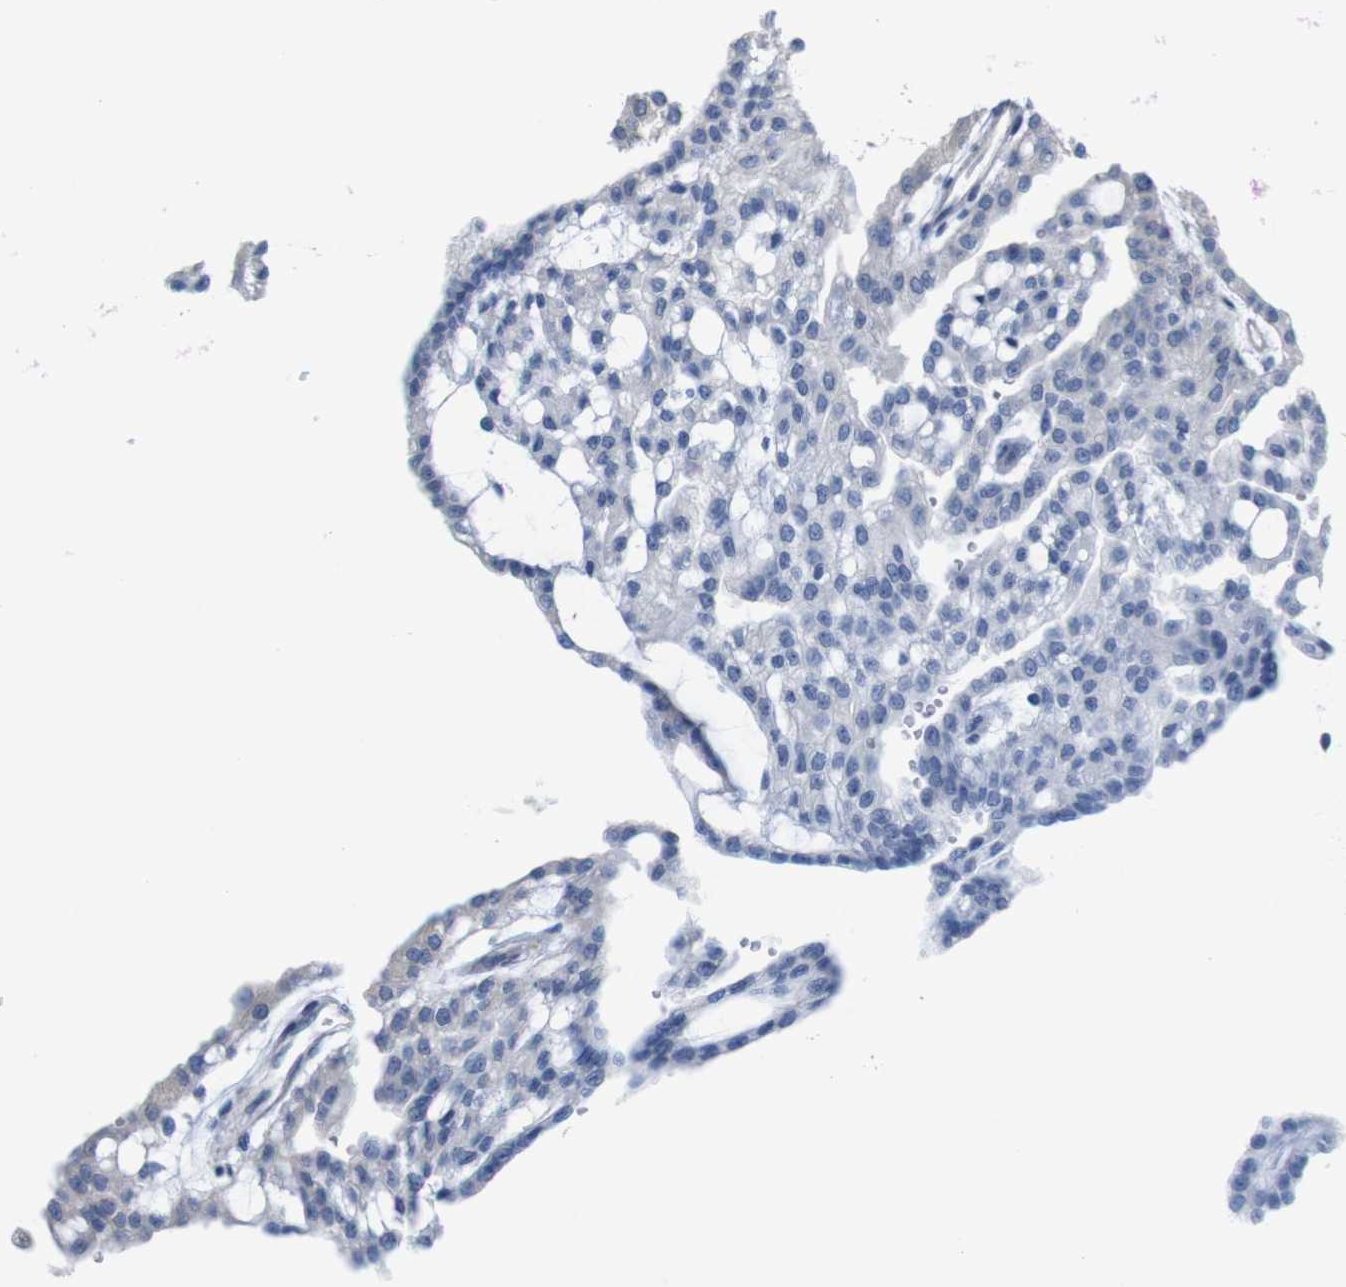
{"staining": {"intensity": "negative", "quantity": "none", "location": "none"}, "tissue": "renal cancer", "cell_type": "Tumor cells", "image_type": "cancer", "snomed": [{"axis": "morphology", "description": "Adenocarcinoma, NOS"}, {"axis": "topography", "description": "Kidney"}], "caption": "Immunohistochemistry of renal cancer (adenocarcinoma) demonstrates no expression in tumor cells.", "gene": "JPH1", "patient": {"sex": "male", "age": 63}}